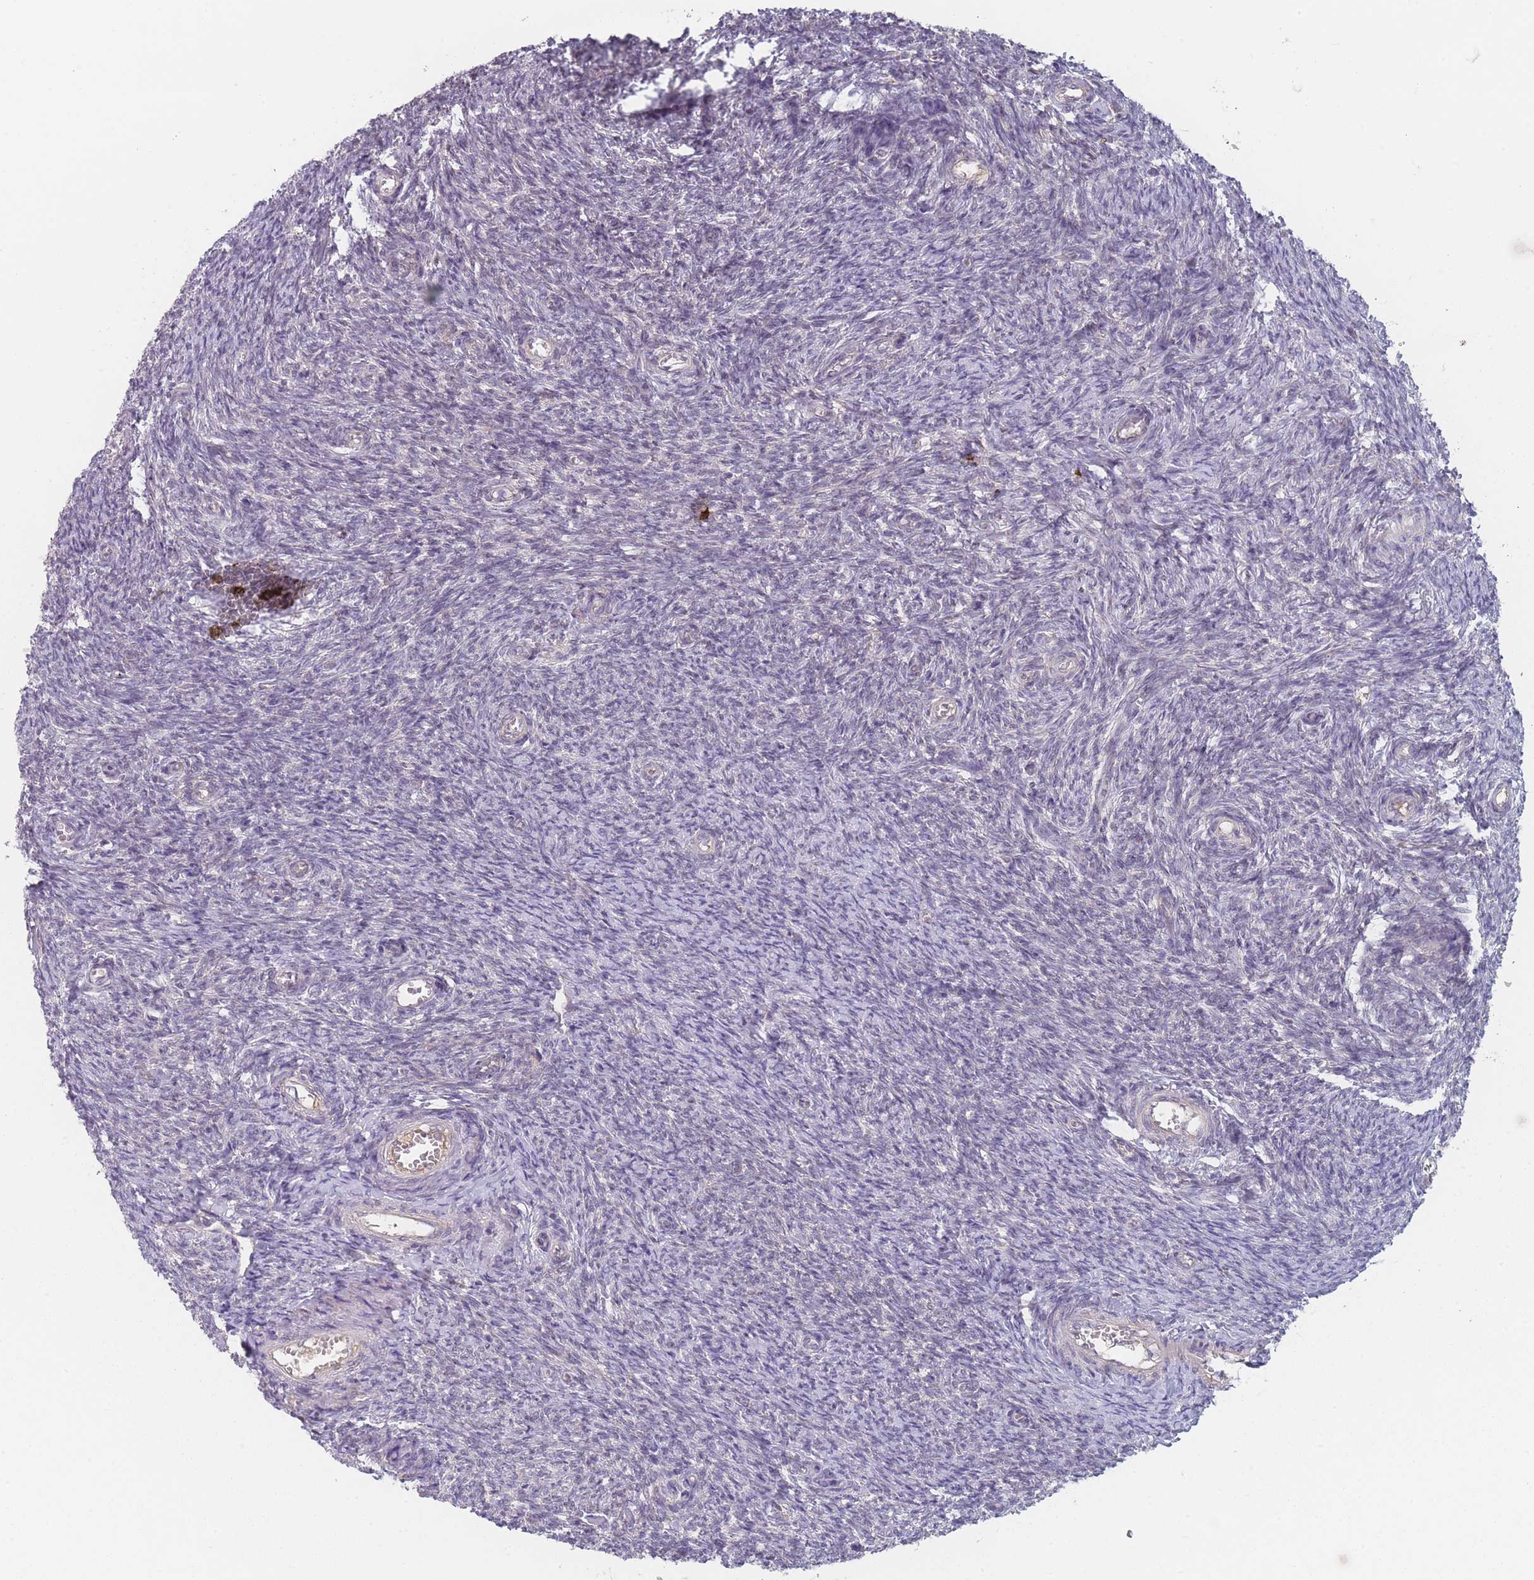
{"staining": {"intensity": "negative", "quantity": "none", "location": "none"}, "tissue": "ovary", "cell_type": "Ovarian stroma cells", "image_type": "normal", "snomed": [{"axis": "morphology", "description": "Normal tissue, NOS"}, {"axis": "topography", "description": "Ovary"}], "caption": "There is no significant expression in ovarian stroma cells of ovary. (Stains: DAB (3,3'-diaminobenzidine) IHC with hematoxylin counter stain, Microscopy: brightfield microscopy at high magnification).", "gene": "ANKRD10", "patient": {"sex": "female", "age": 44}}